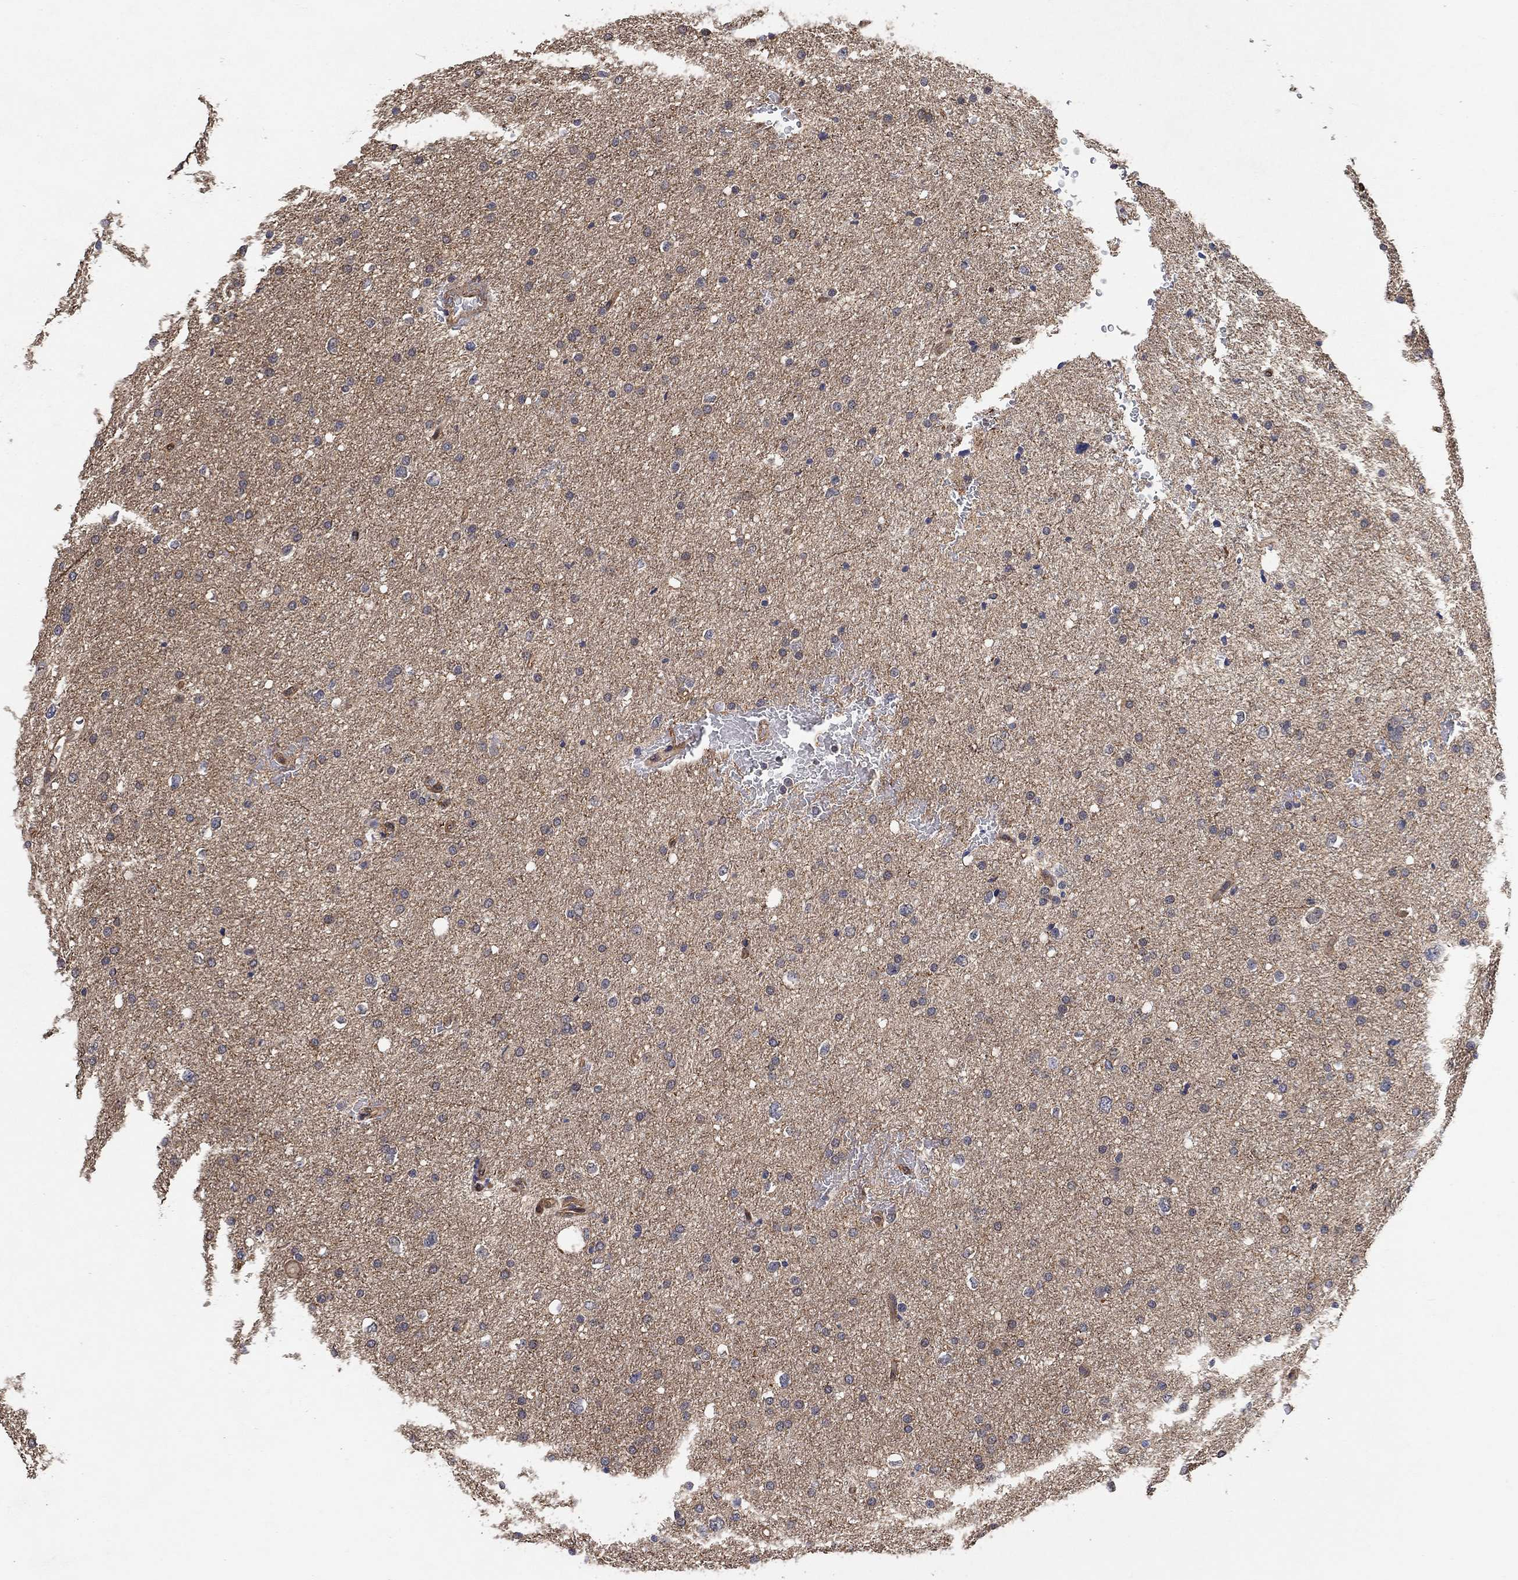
{"staining": {"intensity": "negative", "quantity": "none", "location": "none"}, "tissue": "glioma", "cell_type": "Tumor cells", "image_type": "cancer", "snomed": [{"axis": "morphology", "description": "Glioma, malignant, Low grade"}, {"axis": "topography", "description": "Brain"}], "caption": "Tumor cells show no significant protein positivity in glioma.", "gene": "MCUR1", "patient": {"sex": "female", "age": 37}}